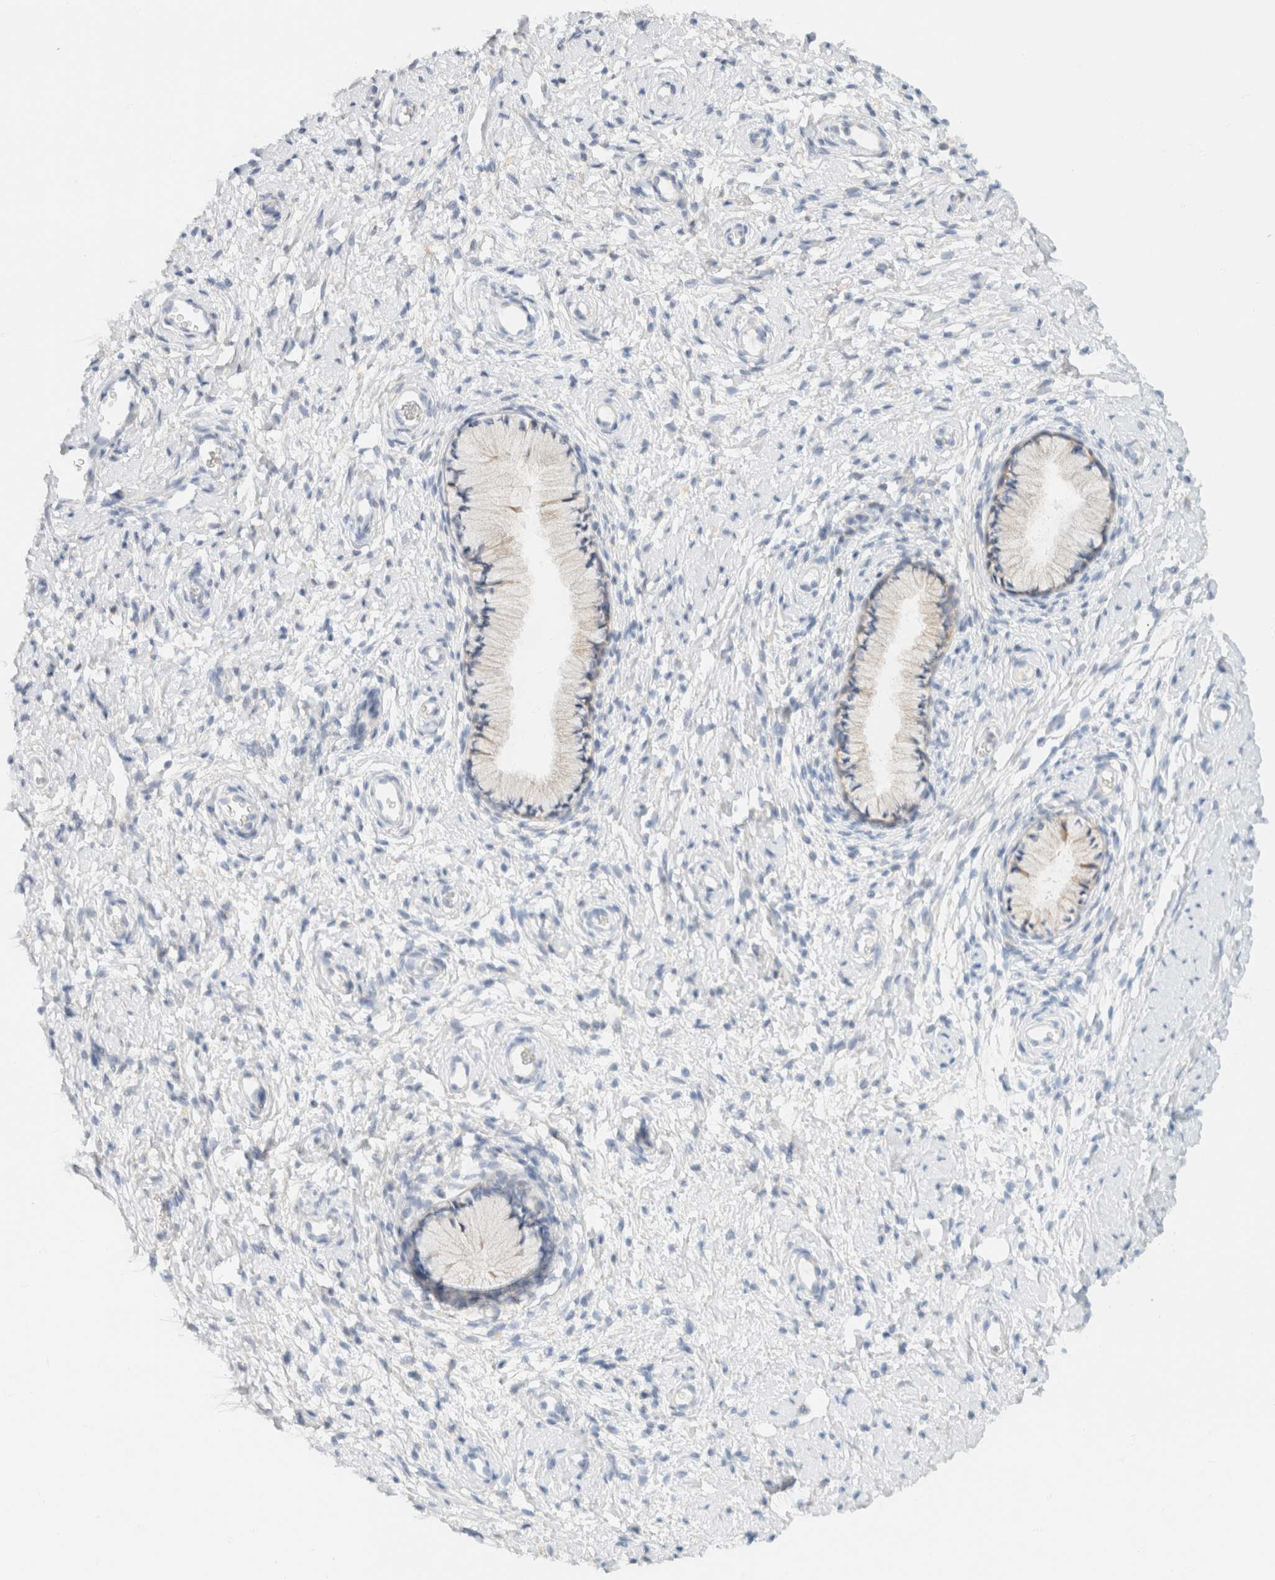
{"staining": {"intensity": "negative", "quantity": "none", "location": "none"}, "tissue": "cervix", "cell_type": "Glandular cells", "image_type": "normal", "snomed": [{"axis": "morphology", "description": "Normal tissue, NOS"}, {"axis": "topography", "description": "Cervix"}], "caption": "This photomicrograph is of normal cervix stained with immunohistochemistry to label a protein in brown with the nuclei are counter-stained blue. There is no staining in glandular cells. (DAB IHC visualized using brightfield microscopy, high magnification).", "gene": "SH3GLB2", "patient": {"sex": "female", "age": 72}}